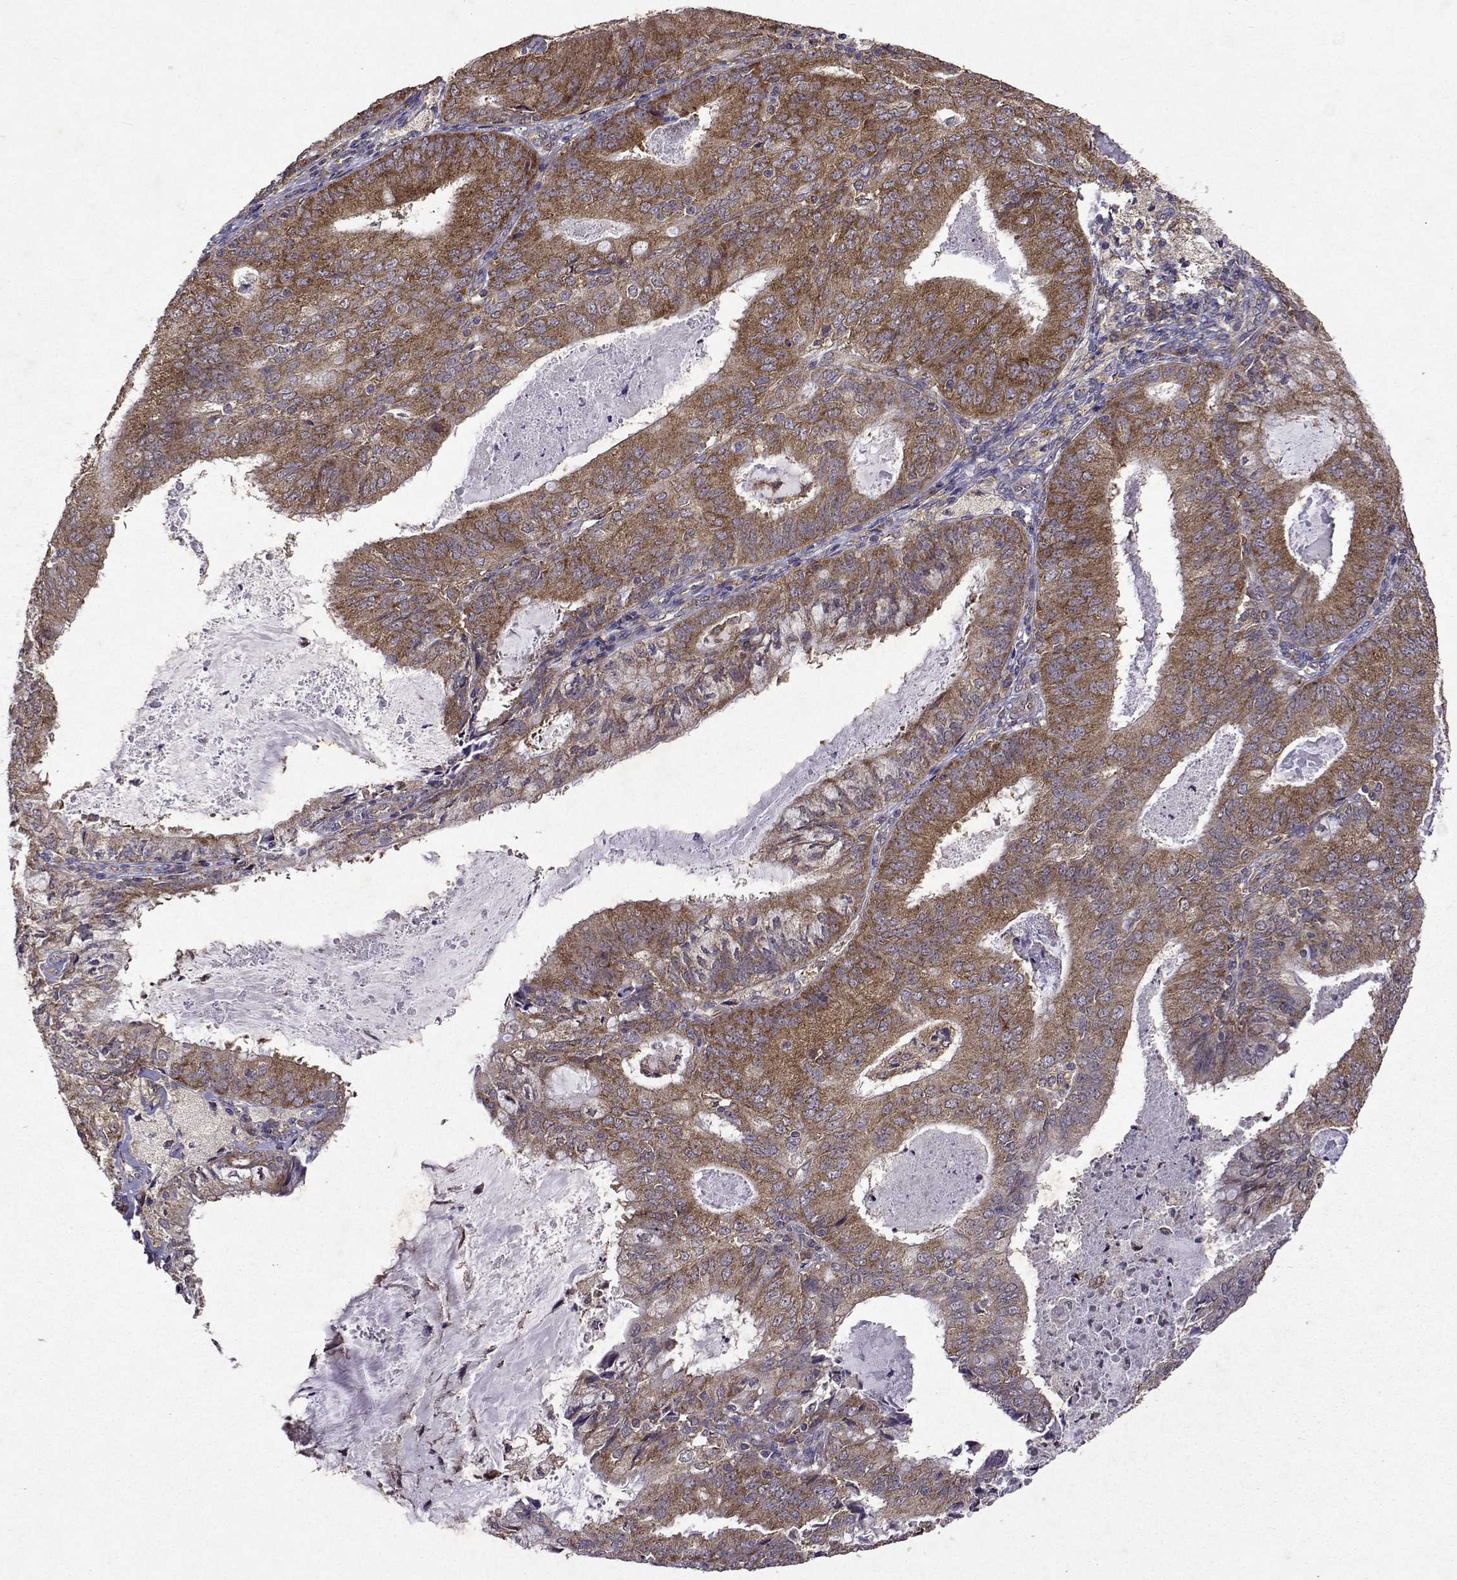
{"staining": {"intensity": "moderate", "quantity": ">75%", "location": "cytoplasmic/membranous"}, "tissue": "endometrial cancer", "cell_type": "Tumor cells", "image_type": "cancer", "snomed": [{"axis": "morphology", "description": "Adenocarcinoma, NOS"}, {"axis": "topography", "description": "Endometrium"}], "caption": "Endometrial cancer stained for a protein displays moderate cytoplasmic/membranous positivity in tumor cells.", "gene": "TARBP2", "patient": {"sex": "female", "age": 57}}